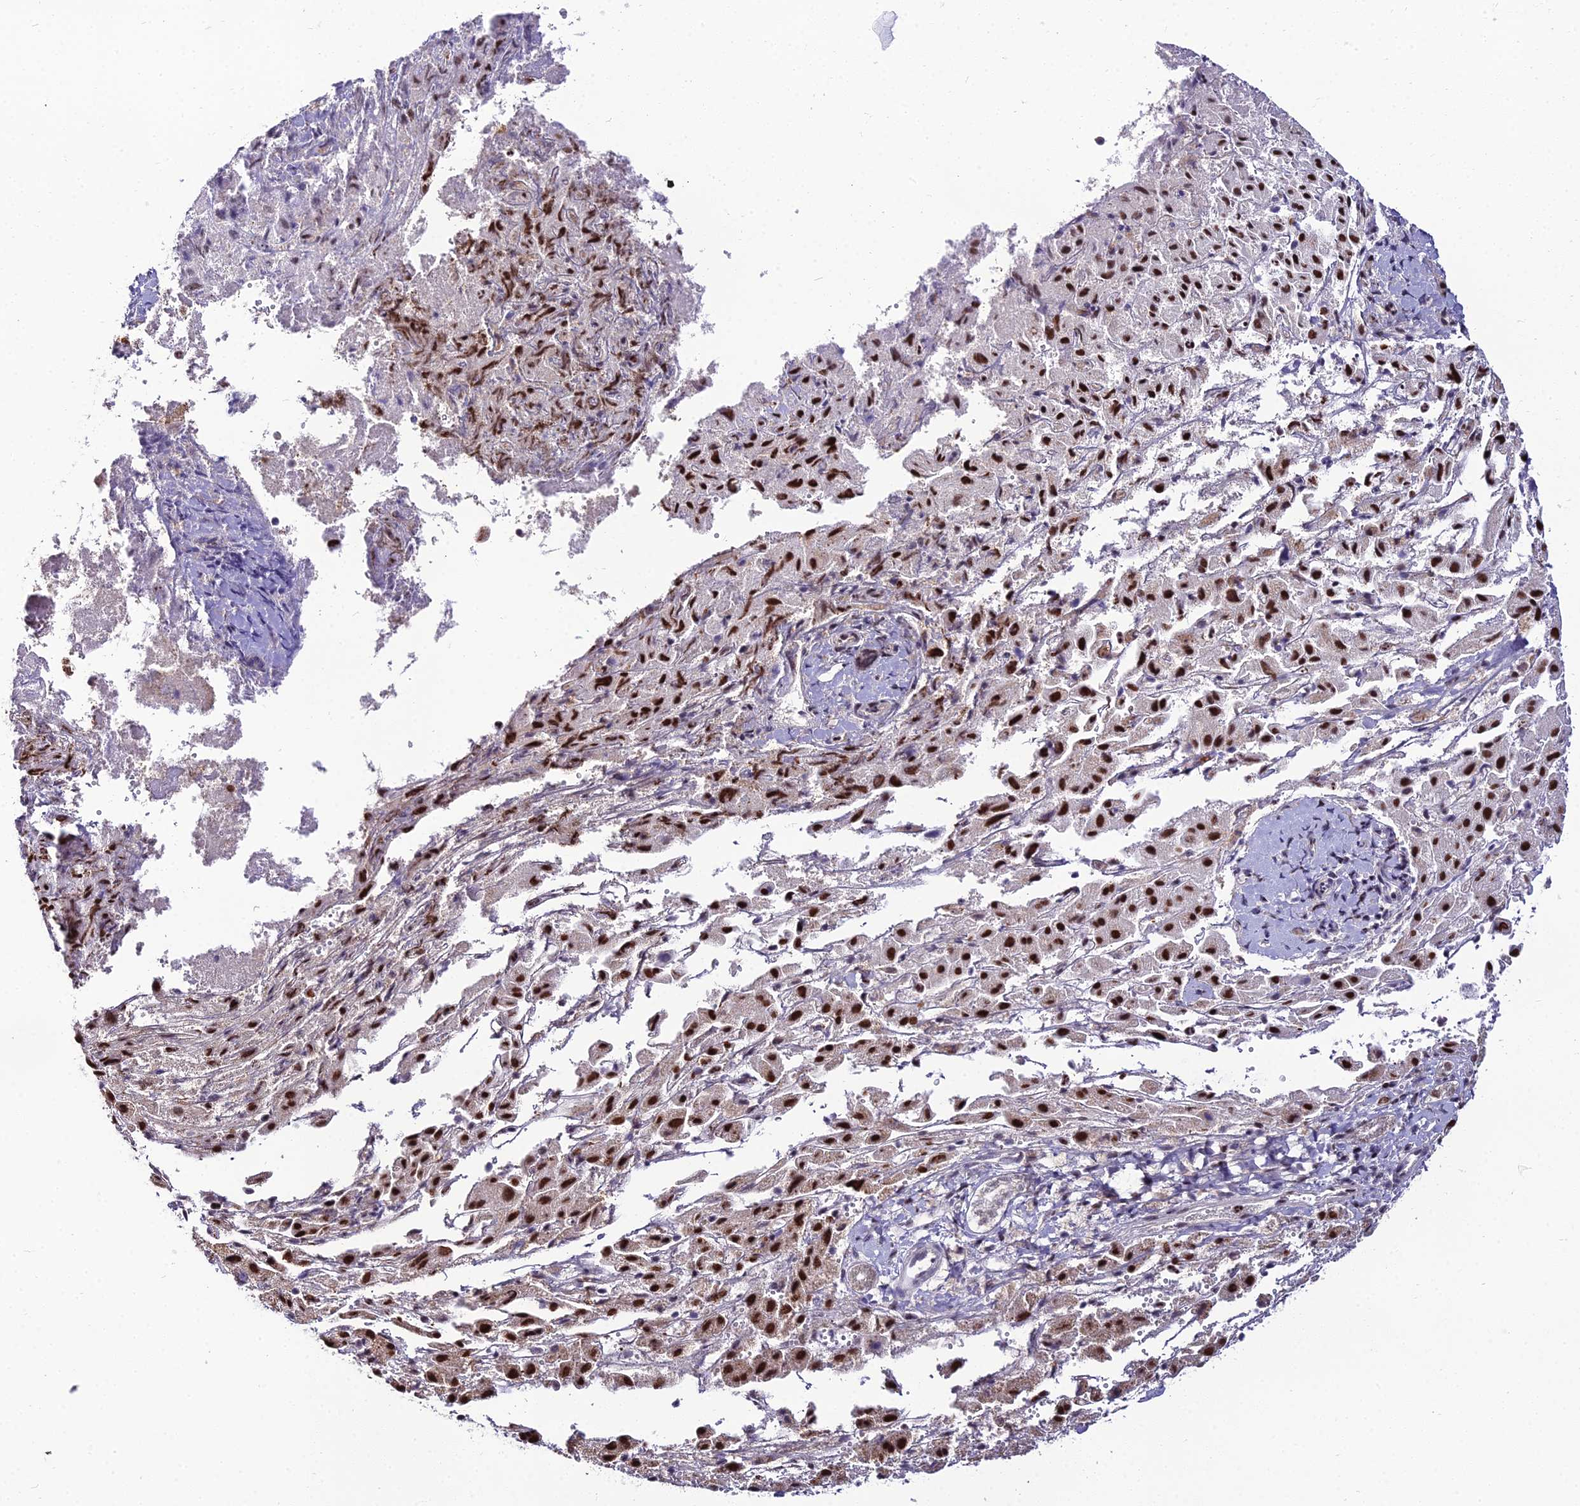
{"staining": {"intensity": "strong", "quantity": ">75%", "location": "nuclear"}, "tissue": "liver cancer", "cell_type": "Tumor cells", "image_type": "cancer", "snomed": [{"axis": "morphology", "description": "Carcinoma, Hepatocellular, NOS"}, {"axis": "topography", "description": "Liver"}], "caption": "Protein expression analysis of human liver hepatocellular carcinoma reveals strong nuclear staining in about >75% of tumor cells.", "gene": "ZNF707", "patient": {"sex": "female", "age": 58}}